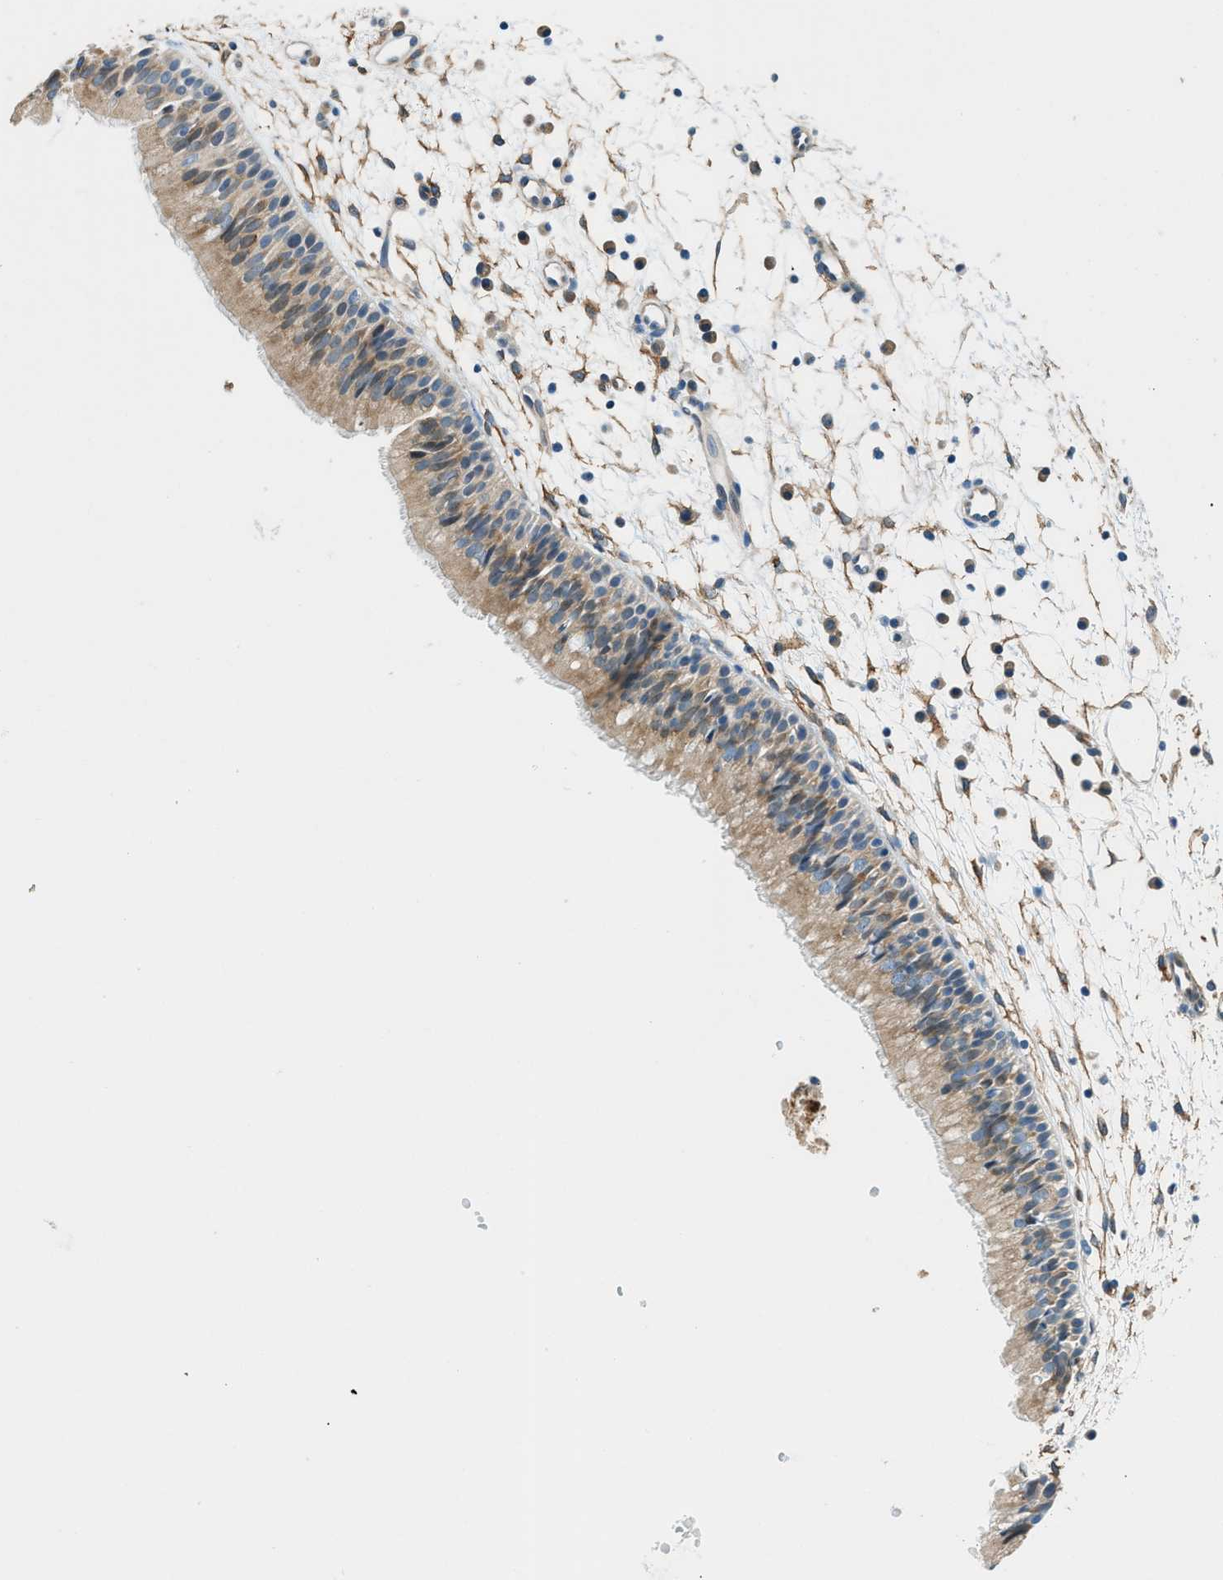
{"staining": {"intensity": "weak", "quantity": ">75%", "location": "cytoplasmic/membranous"}, "tissue": "nasopharynx", "cell_type": "Respiratory epithelial cells", "image_type": "normal", "snomed": [{"axis": "morphology", "description": "Normal tissue, NOS"}, {"axis": "topography", "description": "Nasopharynx"}], "caption": "IHC image of benign nasopharynx: human nasopharynx stained using IHC displays low levels of weak protein expression localized specifically in the cytoplasmic/membranous of respiratory epithelial cells, appearing as a cytoplasmic/membranous brown color.", "gene": "ZNF367", "patient": {"sex": "male", "age": 21}}